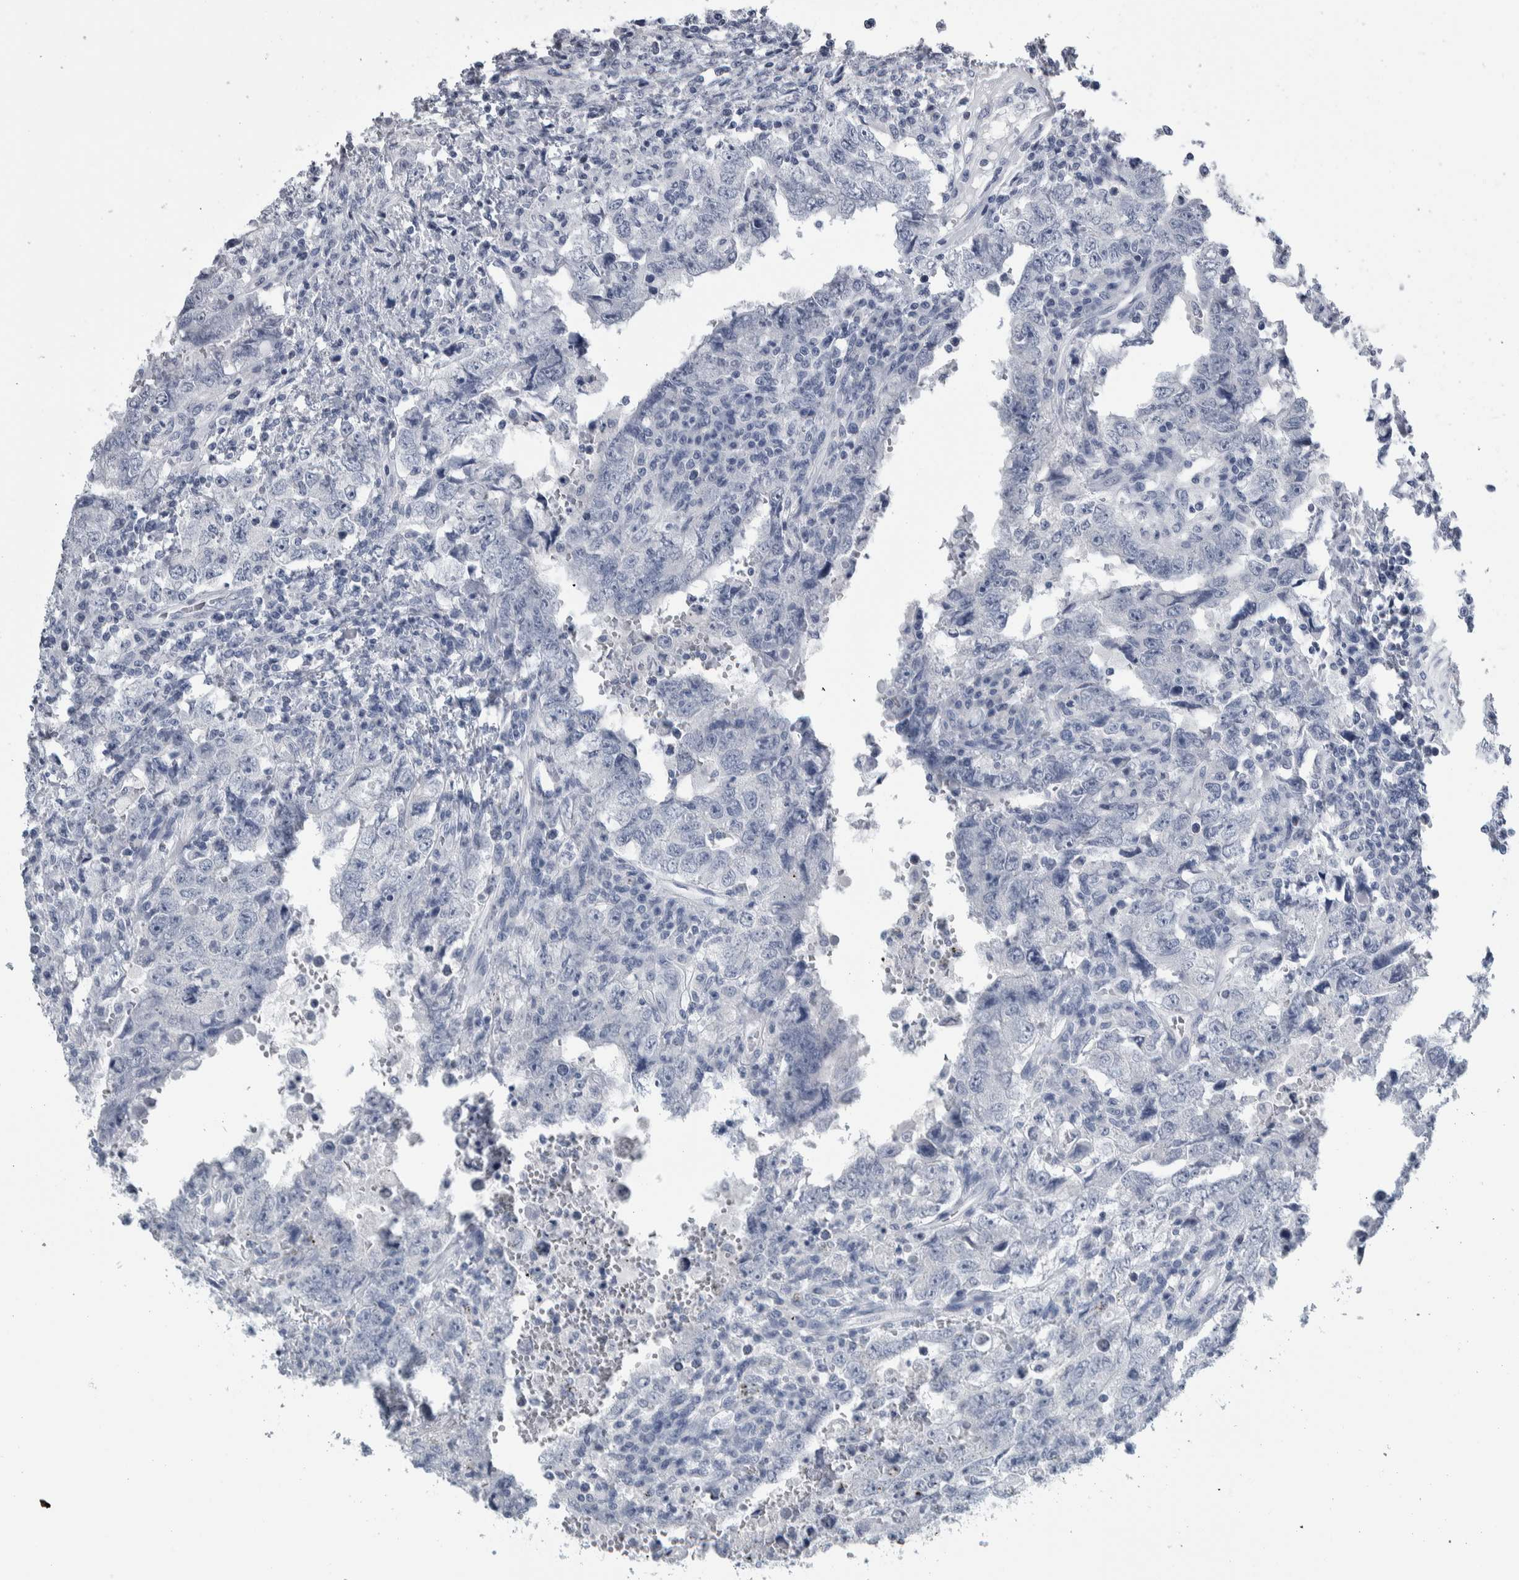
{"staining": {"intensity": "negative", "quantity": "none", "location": "none"}, "tissue": "testis cancer", "cell_type": "Tumor cells", "image_type": "cancer", "snomed": [{"axis": "morphology", "description": "Carcinoma, Embryonal, NOS"}, {"axis": "topography", "description": "Testis"}], "caption": "An immunohistochemistry image of testis cancer is shown. There is no staining in tumor cells of testis cancer.", "gene": "CDH17", "patient": {"sex": "male", "age": 26}}